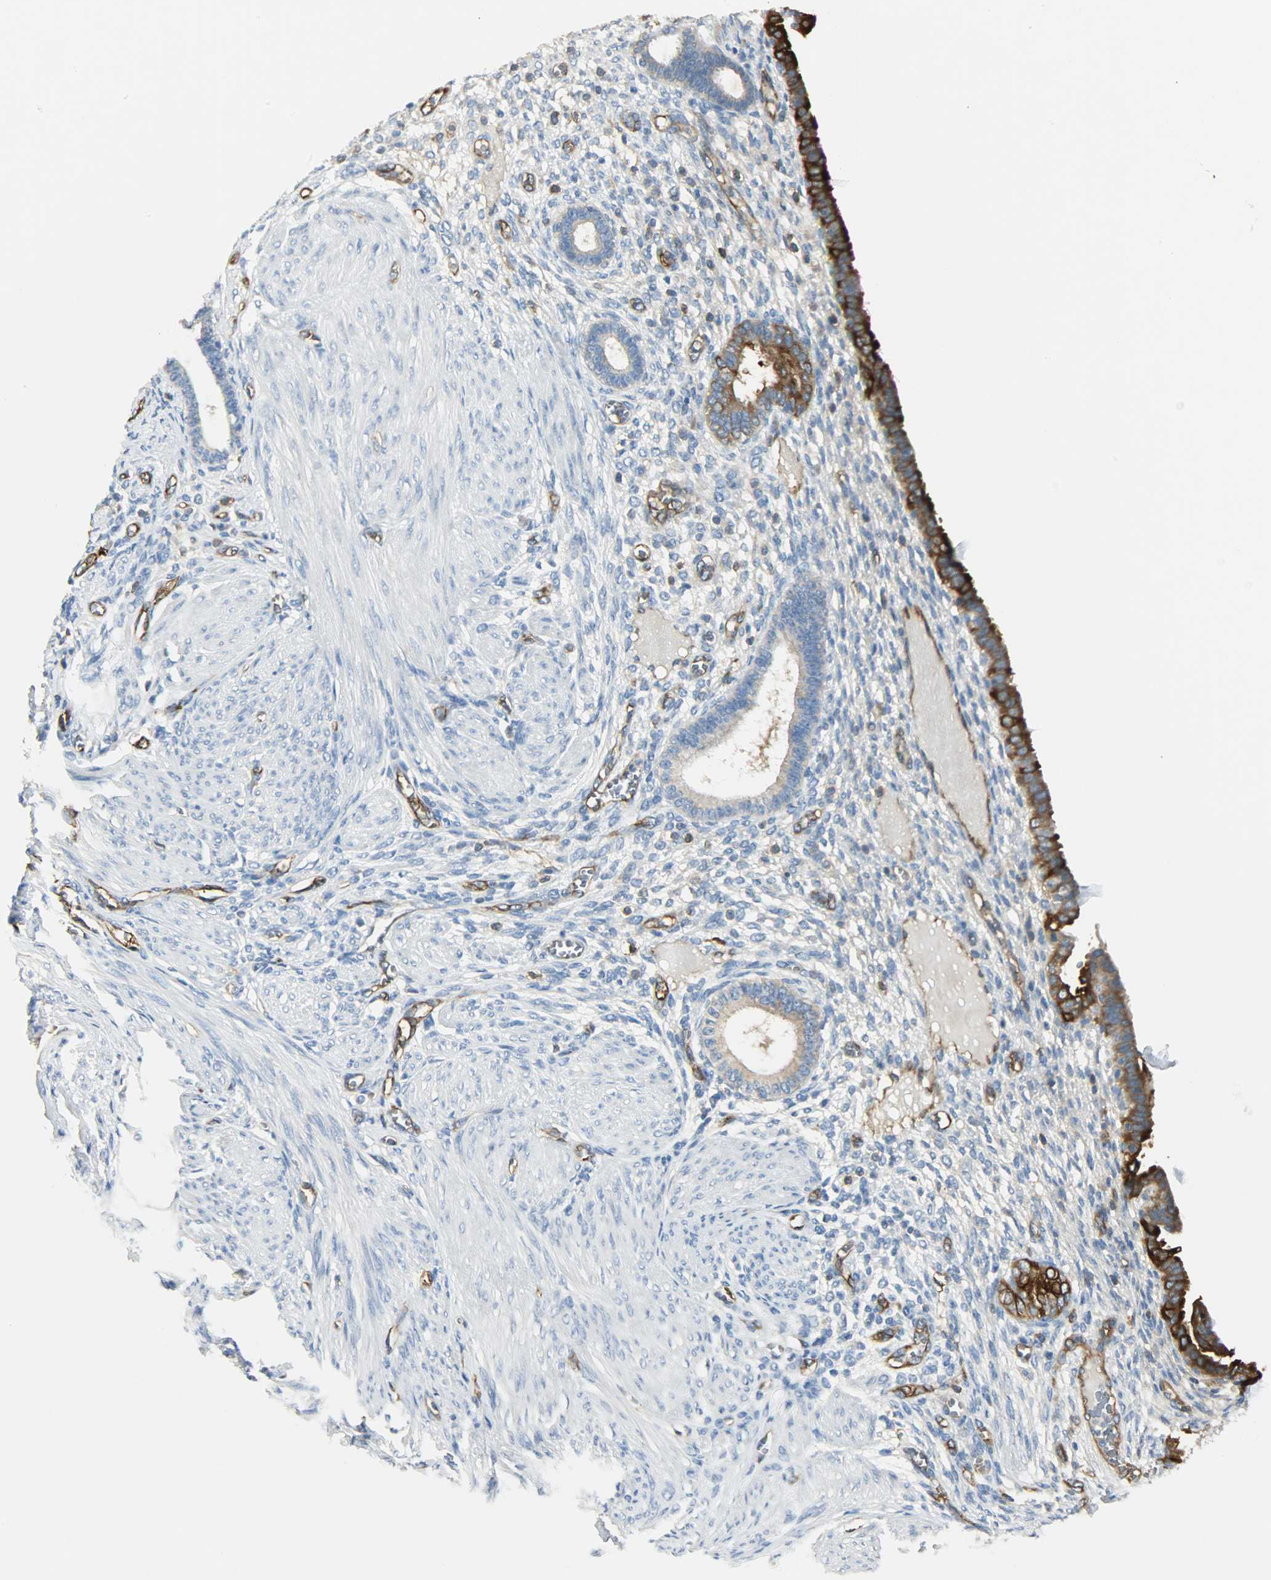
{"staining": {"intensity": "moderate", "quantity": "25%-75%", "location": "cytoplasmic/membranous"}, "tissue": "endometrium", "cell_type": "Cells in endometrial stroma", "image_type": "normal", "snomed": [{"axis": "morphology", "description": "Normal tissue, NOS"}, {"axis": "topography", "description": "Endometrium"}], "caption": "Unremarkable endometrium reveals moderate cytoplasmic/membranous expression in approximately 25%-75% of cells in endometrial stroma (DAB = brown stain, brightfield microscopy at high magnification)..", "gene": "WARS1", "patient": {"sex": "female", "age": 72}}